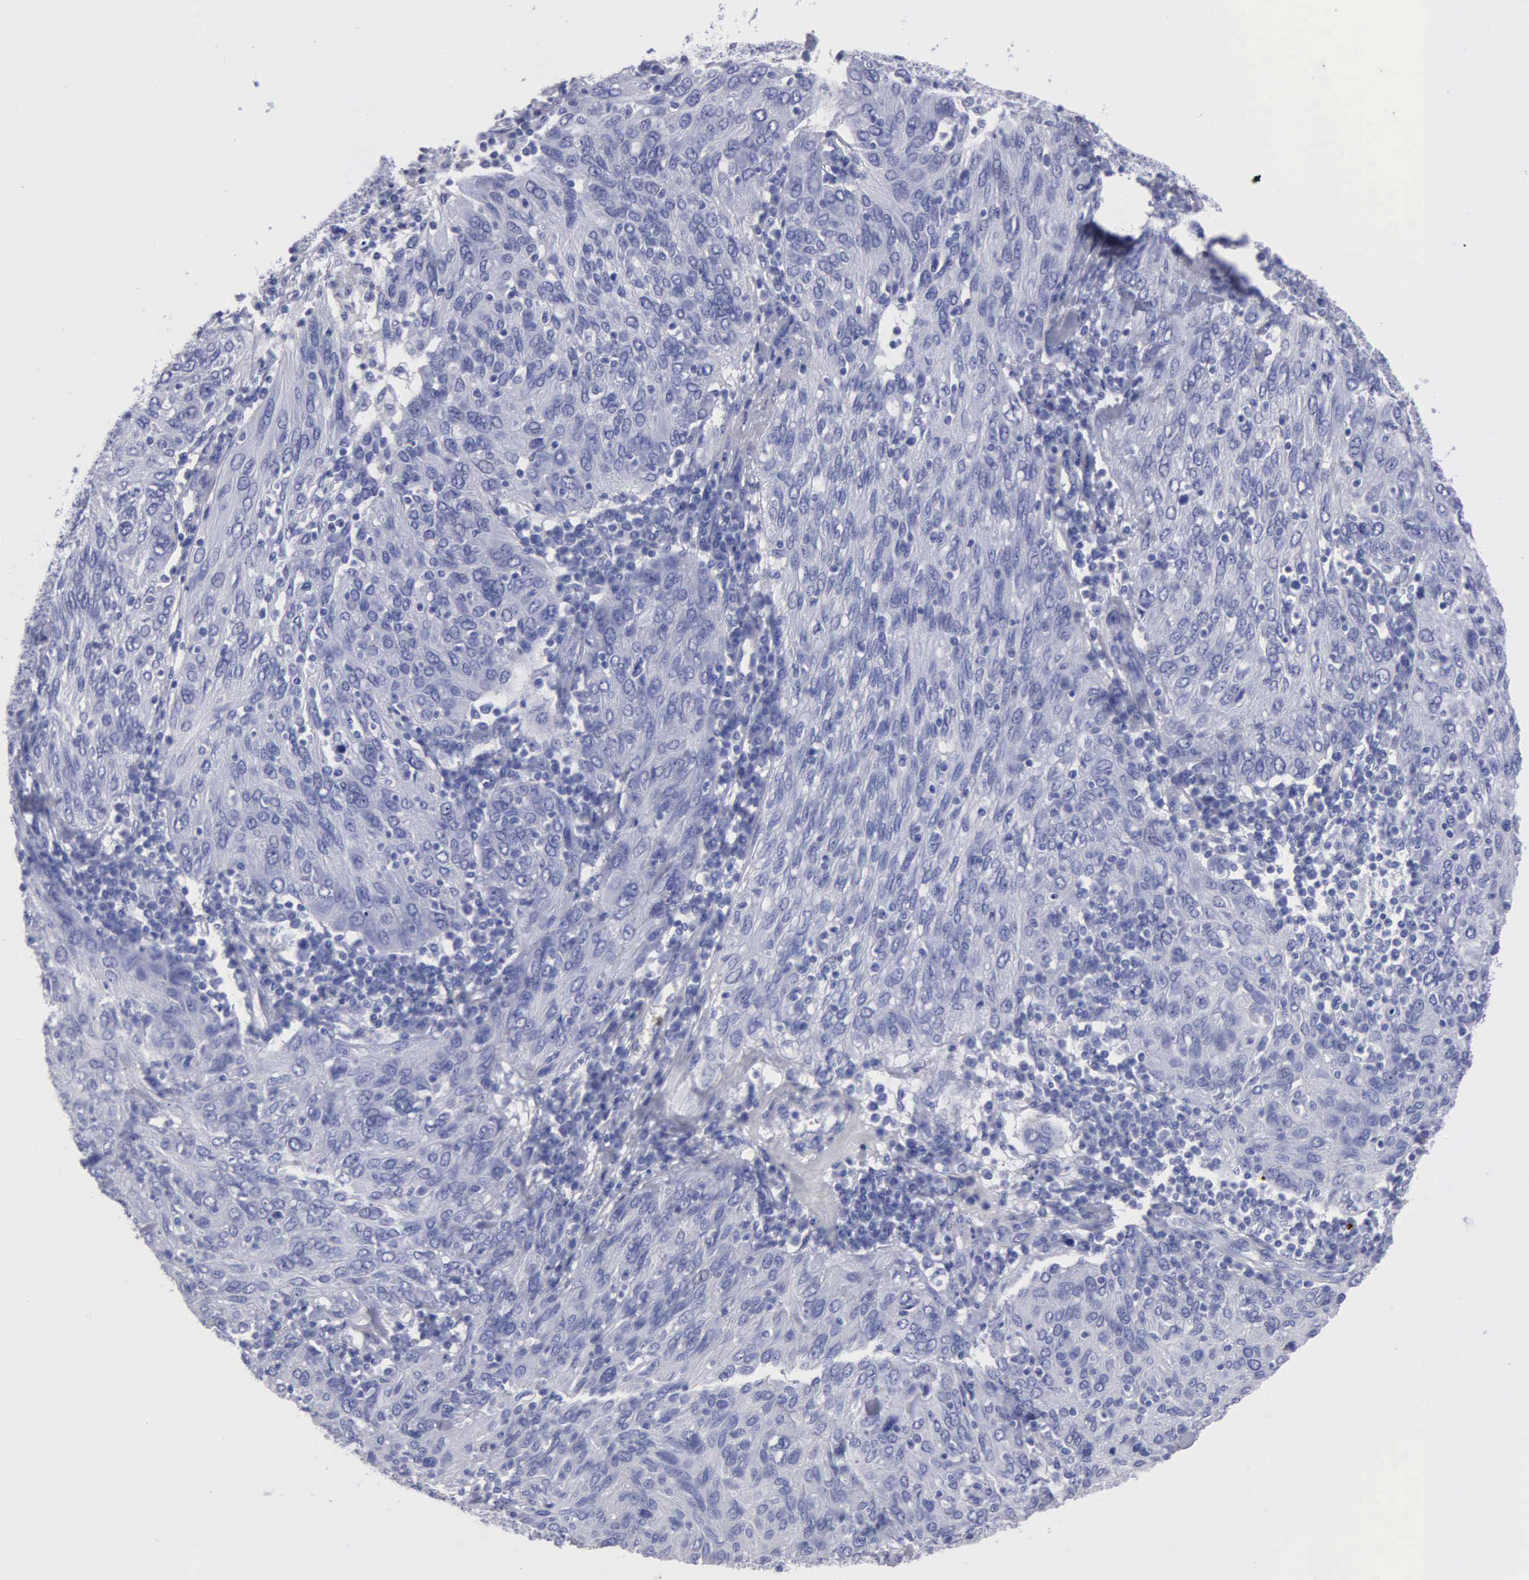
{"staining": {"intensity": "negative", "quantity": "none", "location": "none"}, "tissue": "ovarian cancer", "cell_type": "Tumor cells", "image_type": "cancer", "snomed": [{"axis": "morphology", "description": "Carcinoma, endometroid"}, {"axis": "topography", "description": "Ovary"}], "caption": "The IHC micrograph has no significant expression in tumor cells of ovarian cancer tissue.", "gene": "CTSG", "patient": {"sex": "female", "age": 50}}